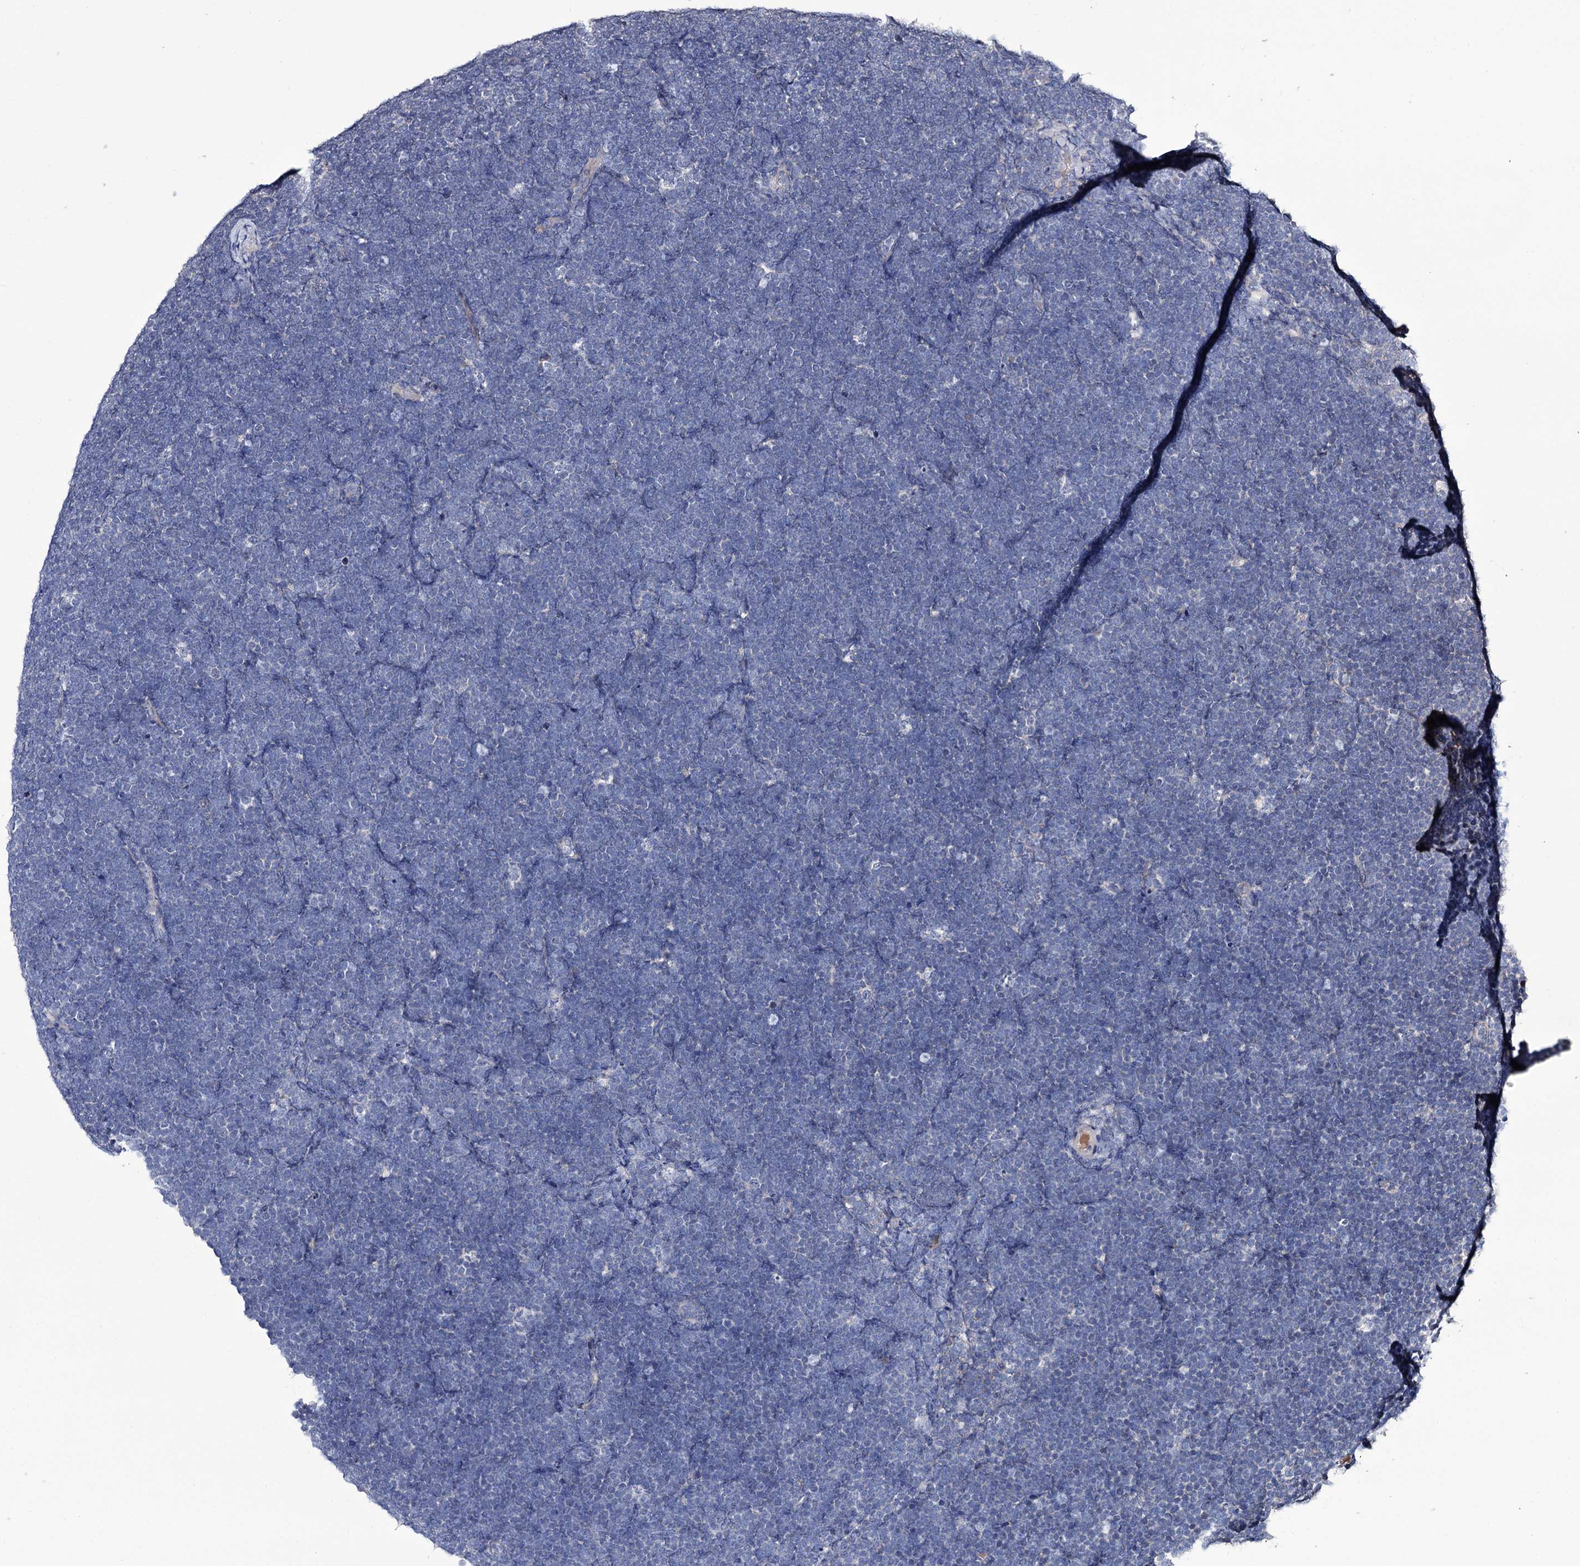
{"staining": {"intensity": "negative", "quantity": "none", "location": "none"}, "tissue": "lymphoma", "cell_type": "Tumor cells", "image_type": "cancer", "snomed": [{"axis": "morphology", "description": "Malignant lymphoma, non-Hodgkin's type, High grade"}, {"axis": "topography", "description": "Lymph node"}], "caption": "There is no significant staining in tumor cells of lymphoma.", "gene": "EPB41L5", "patient": {"sex": "male", "age": 13}}